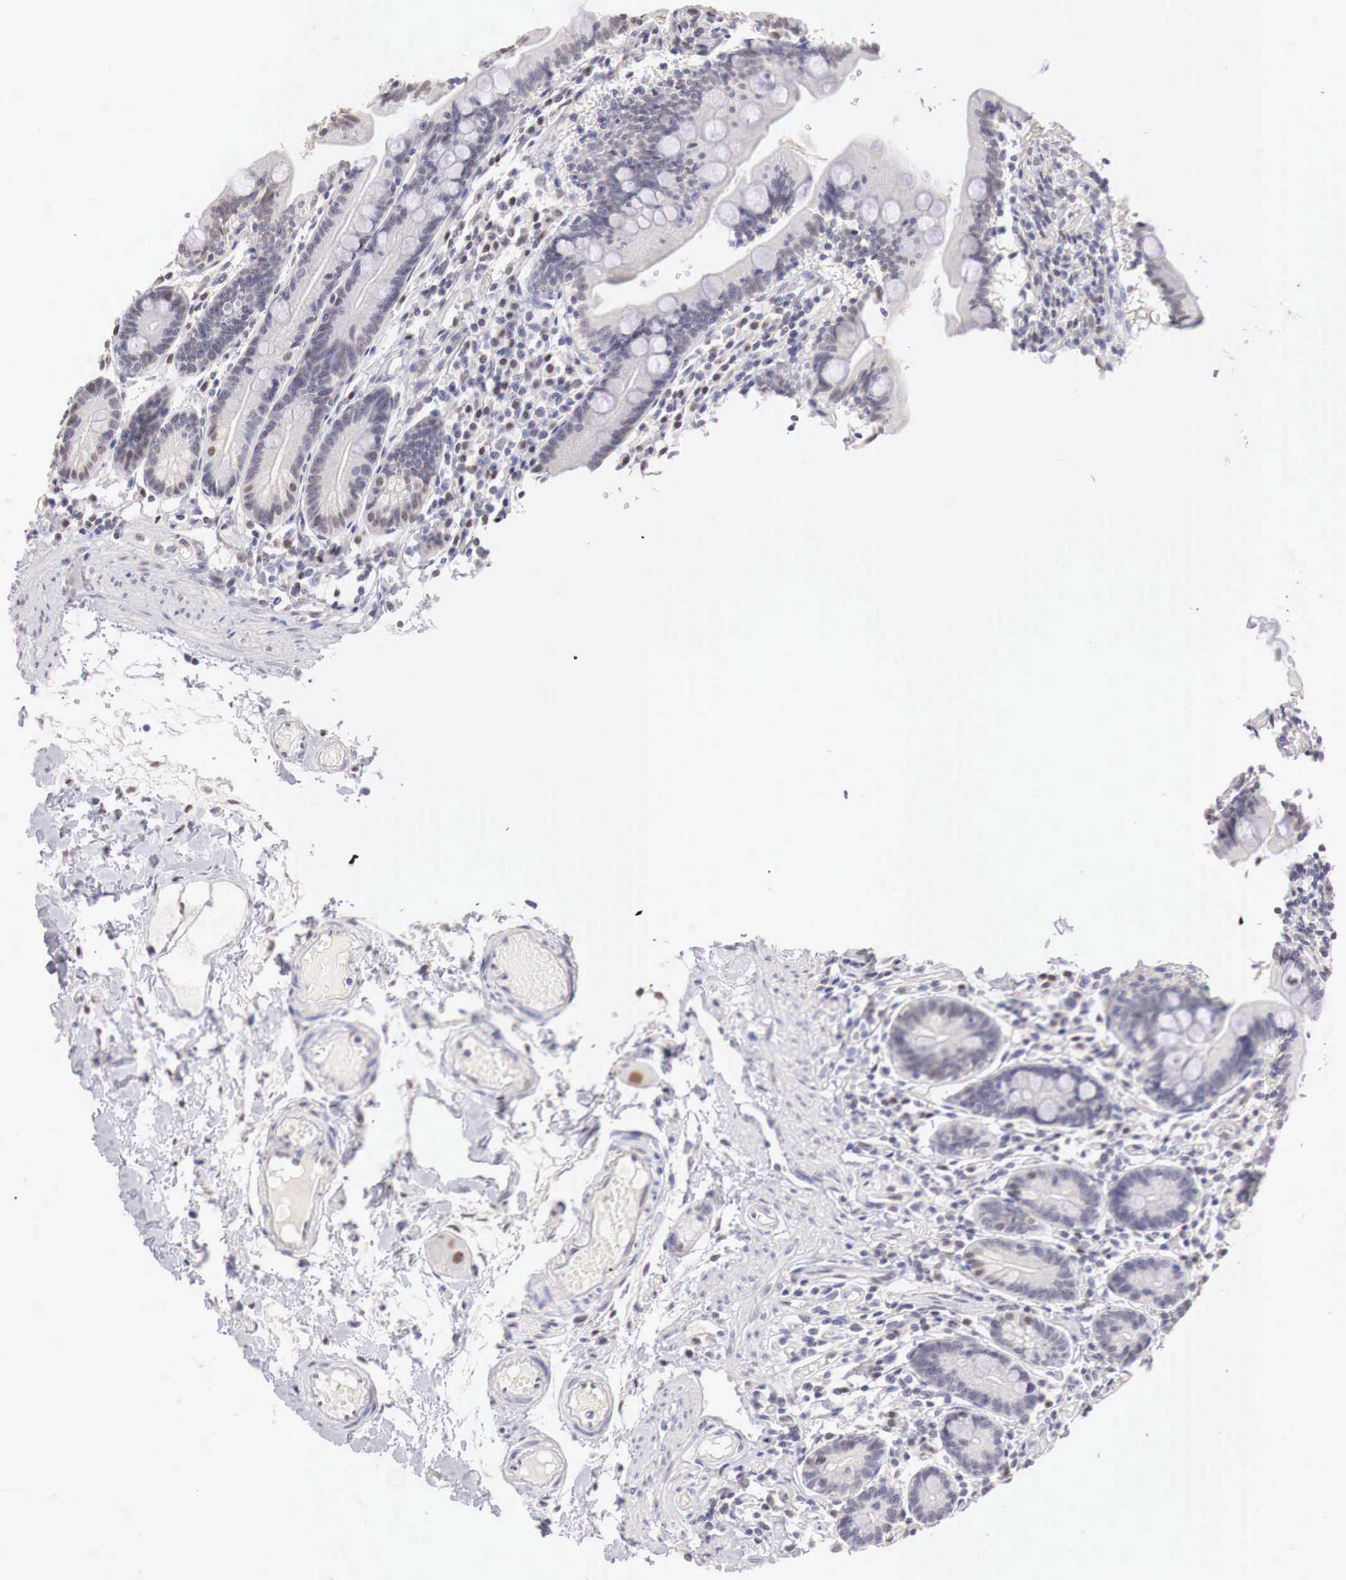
{"staining": {"intensity": "negative", "quantity": "none", "location": "none"}, "tissue": "small intestine", "cell_type": "Glandular cells", "image_type": "normal", "snomed": [{"axis": "morphology", "description": "Normal tissue, NOS"}, {"axis": "topography", "description": "Small intestine"}], "caption": "A high-resolution photomicrograph shows IHC staining of benign small intestine, which shows no significant positivity in glandular cells. Nuclei are stained in blue.", "gene": "UBA1", "patient": {"sex": "female", "age": 69}}